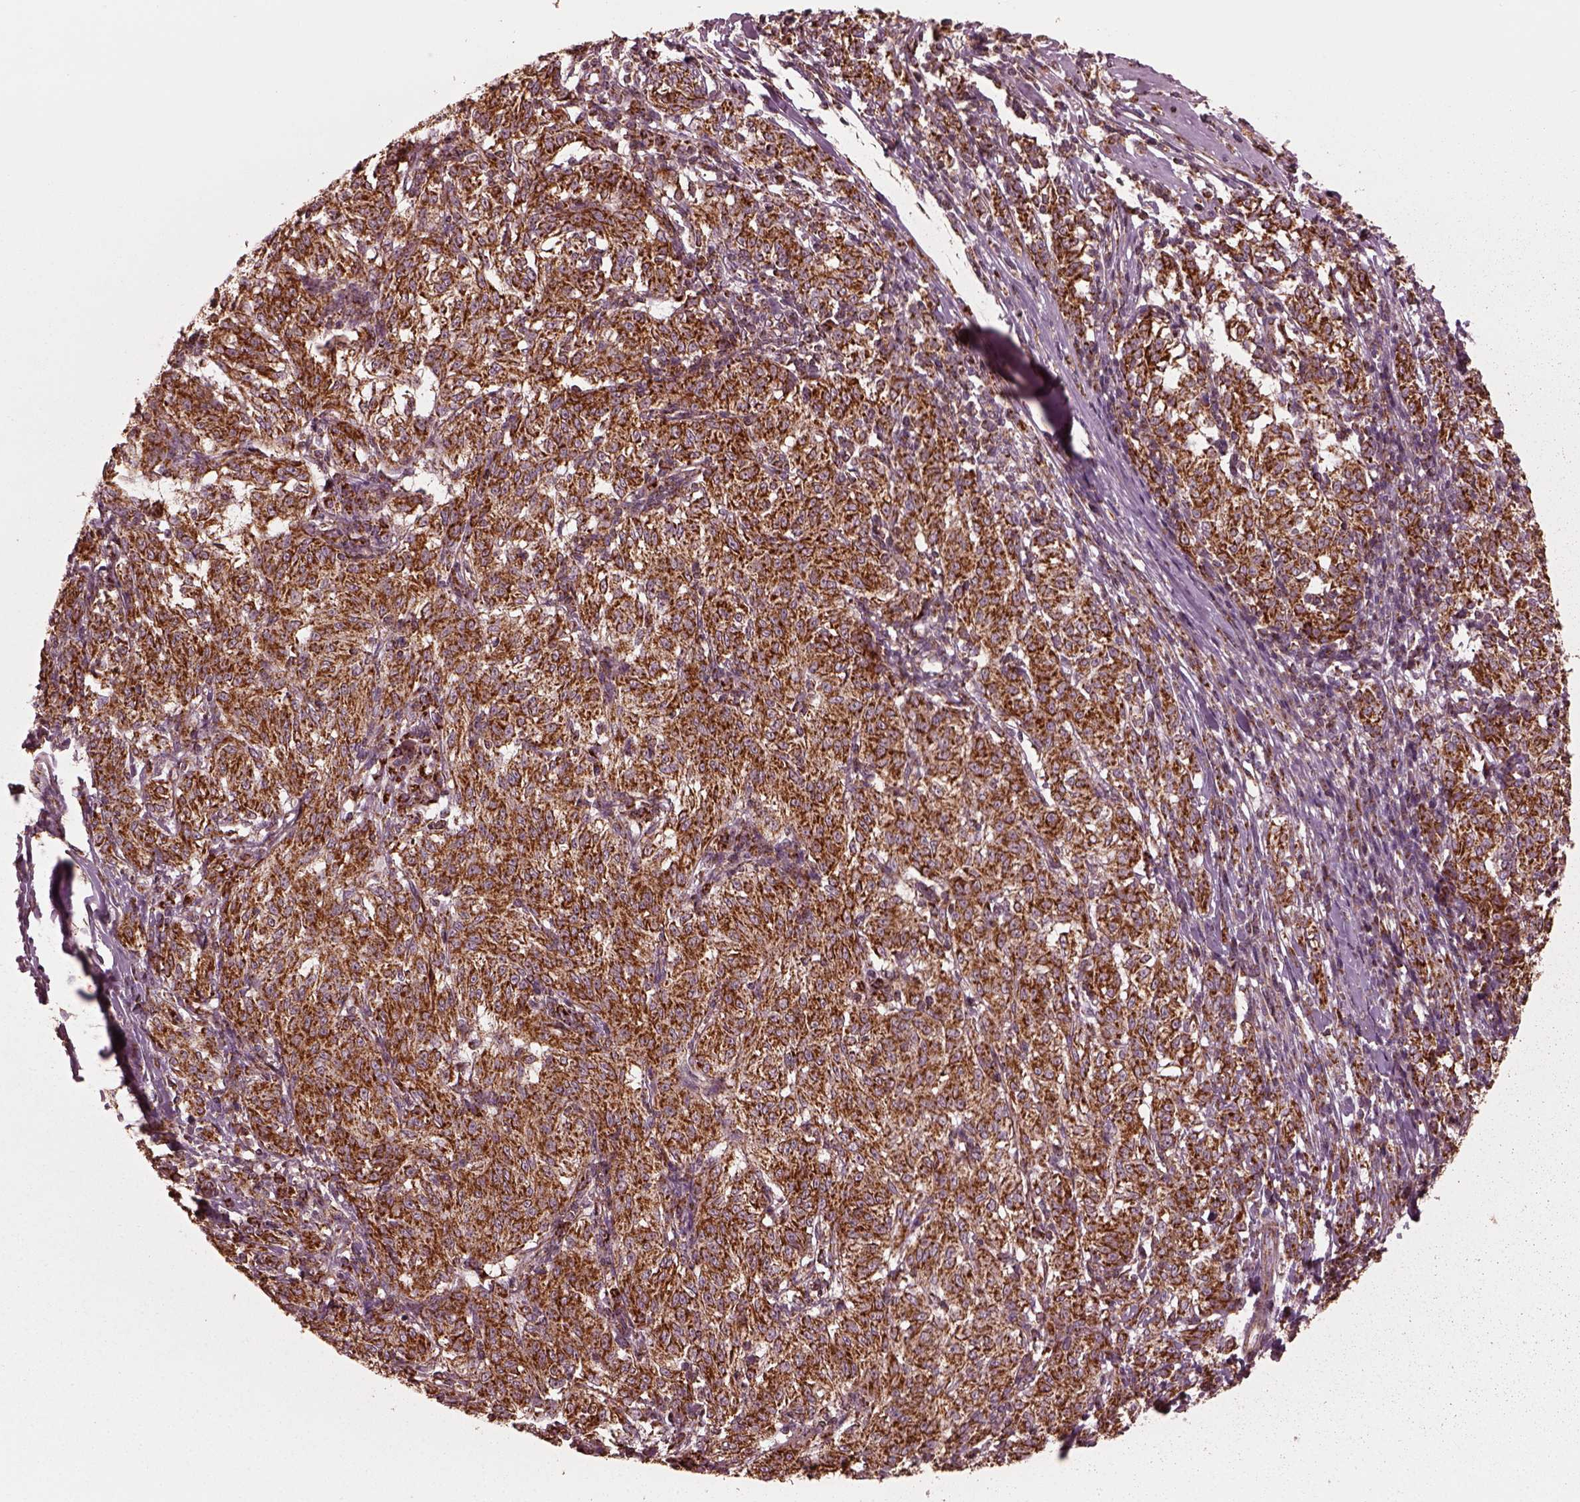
{"staining": {"intensity": "strong", "quantity": ">75%", "location": "cytoplasmic/membranous"}, "tissue": "melanoma", "cell_type": "Tumor cells", "image_type": "cancer", "snomed": [{"axis": "morphology", "description": "Malignant melanoma, NOS"}, {"axis": "topography", "description": "Skin"}], "caption": "This is a micrograph of IHC staining of malignant melanoma, which shows strong positivity in the cytoplasmic/membranous of tumor cells.", "gene": "NDUFB10", "patient": {"sex": "female", "age": 72}}